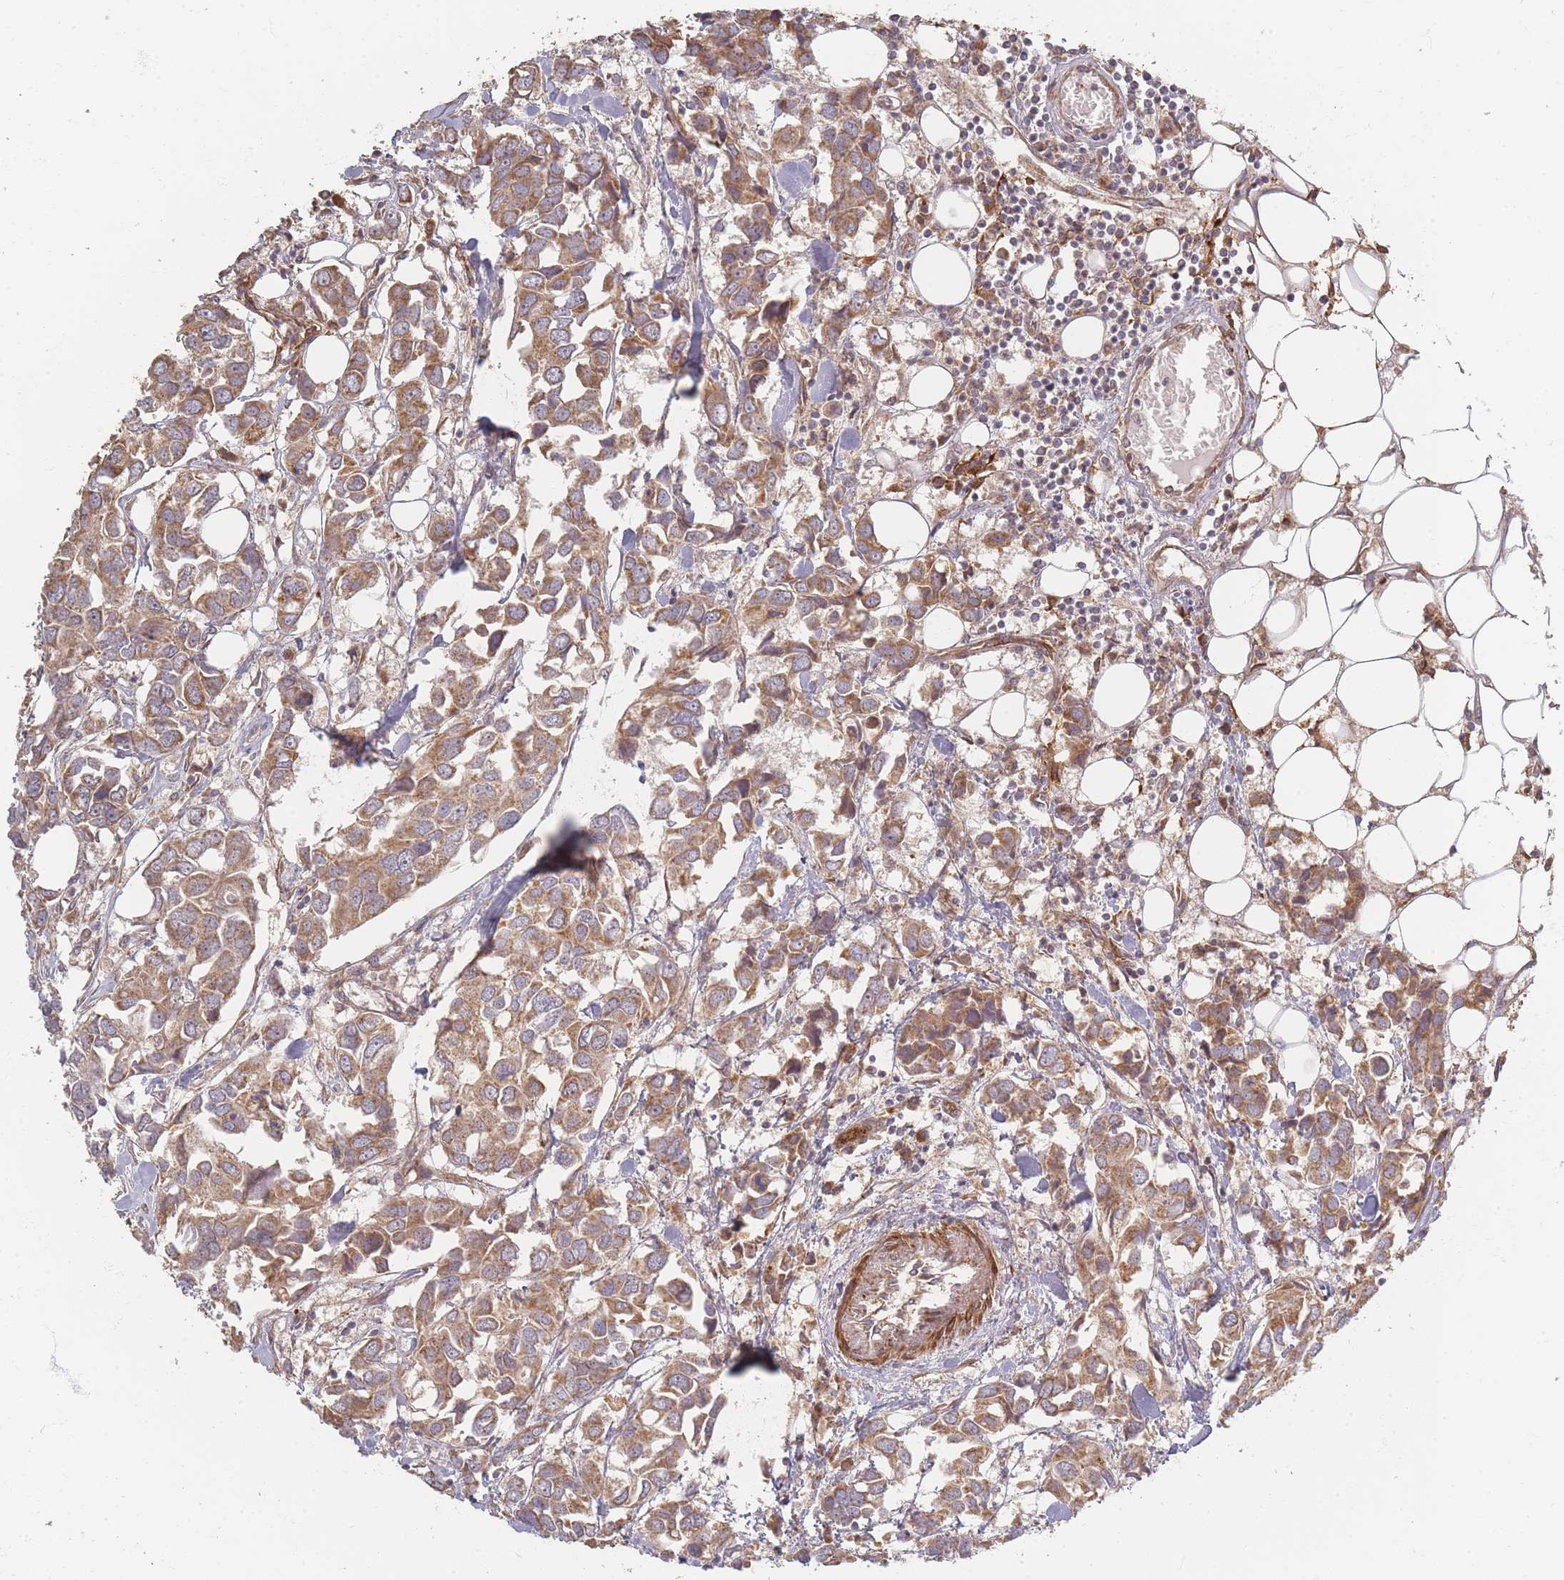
{"staining": {"intensity": "moderate", "quantity": ">75%", "location": "cytoplasmic/membranous"}, "tissue": "breast cancer", "cell_type": "Tumor cells", "image_type": "cancer", "snomed": [{"axis": "morphology", "description": "Duct carcinoma"}, {"axis": "topography", "description": "Breast"}], "caption": "A brown stain shows moderate cytoplasmic/membranous positivity of a protein in human breast cancer tumor cells.", "gene": "MRPS6", "patient": {"sex": "female", "age": 83}}